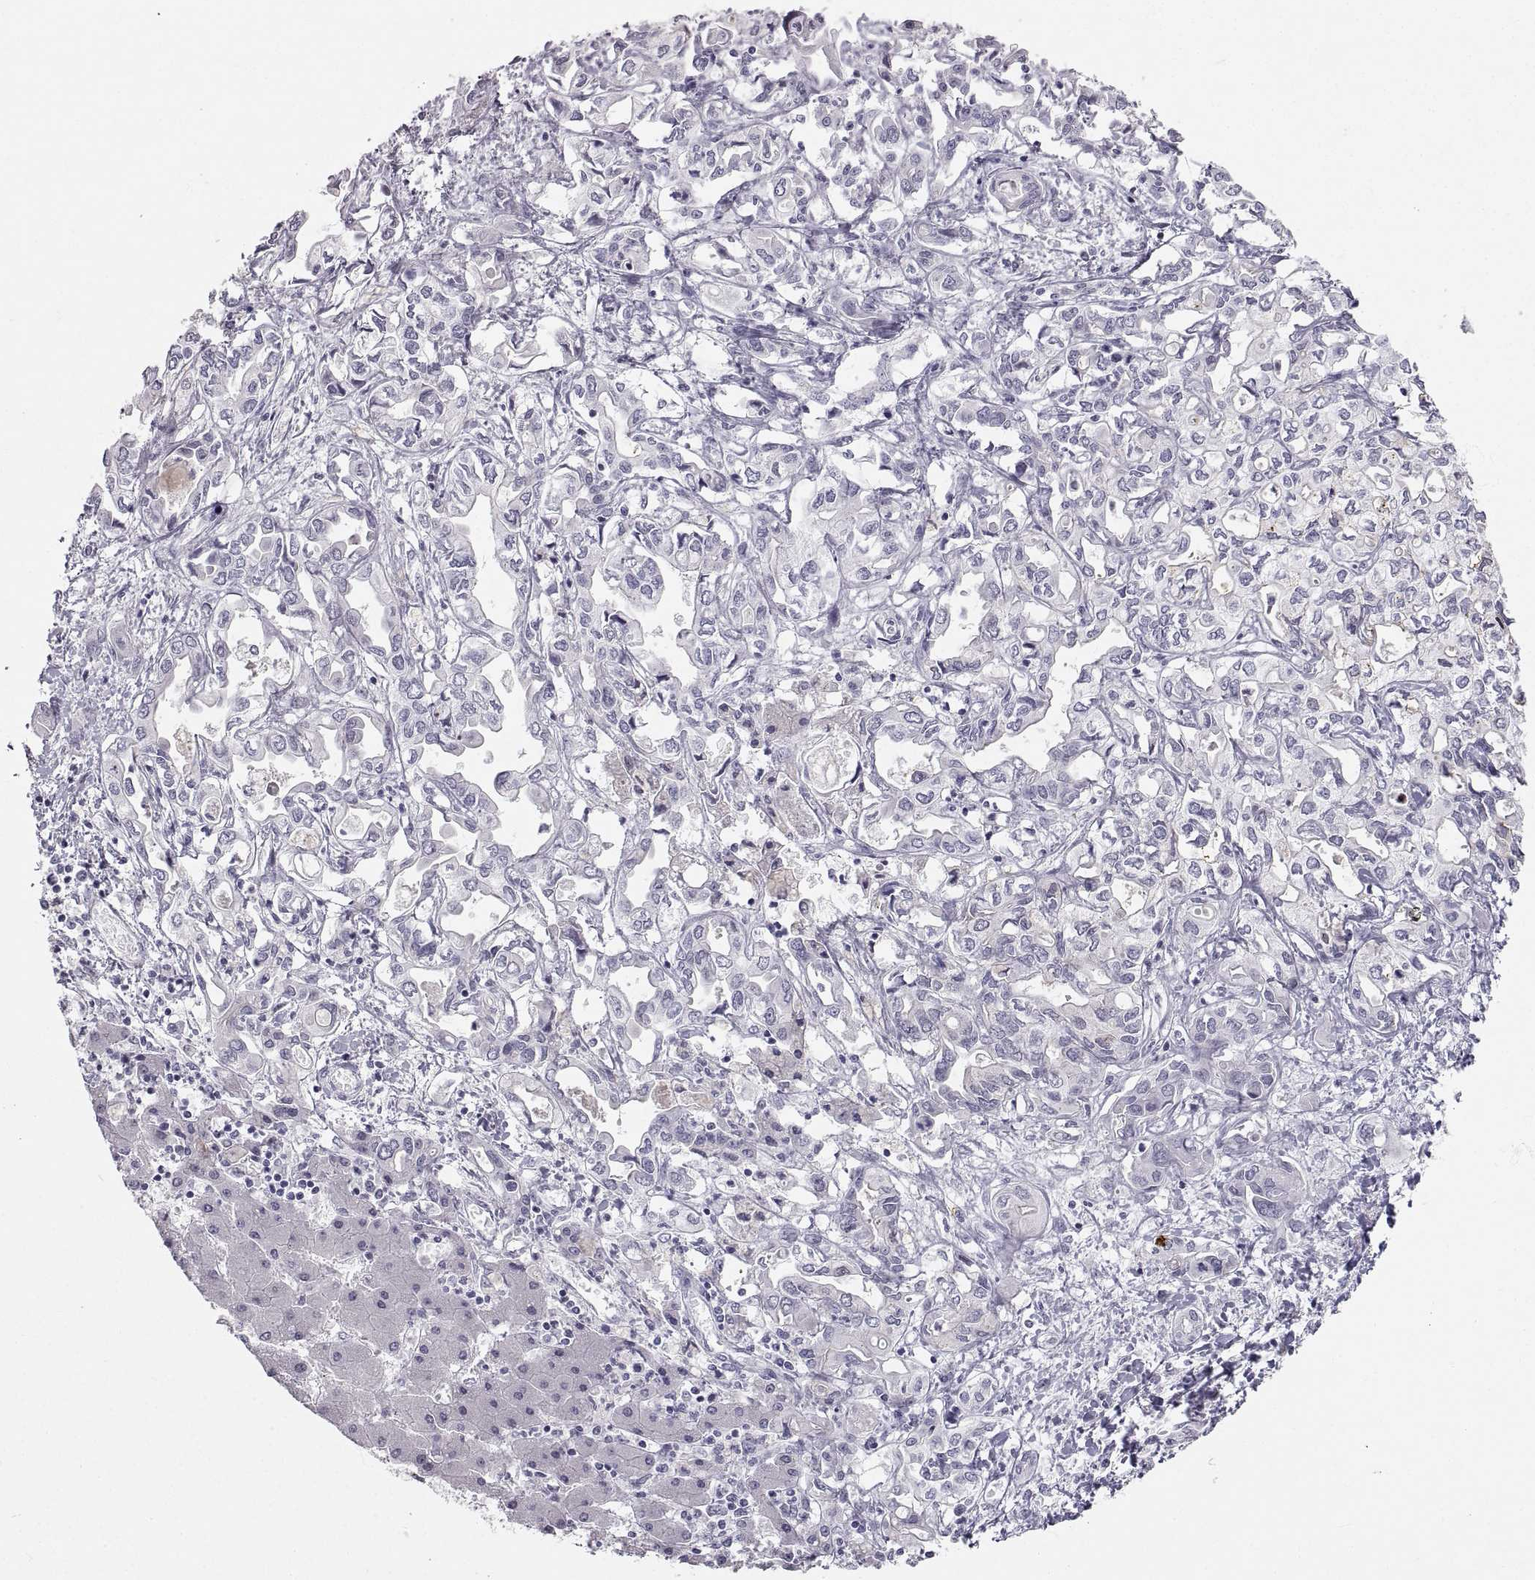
{"staining": {"intensity": "negative", "quantity": "none", "location": "none"}, "tissue": "liver cancer", "cell_type": "Tumor cells", "image_type": "cancer", "snomed": [{"axis": "morphology", "description": "Cholangiocarcinoma"}, {"axis": "topography", "description": "Liver"}], "caption": "A photomicrograph of cholangiocarcinoma (liver) stained for a protein demonstrates no brown staining in tumor cells.", "gene": "ZNF185", "patient": {"sex": "female", "age": 64}}